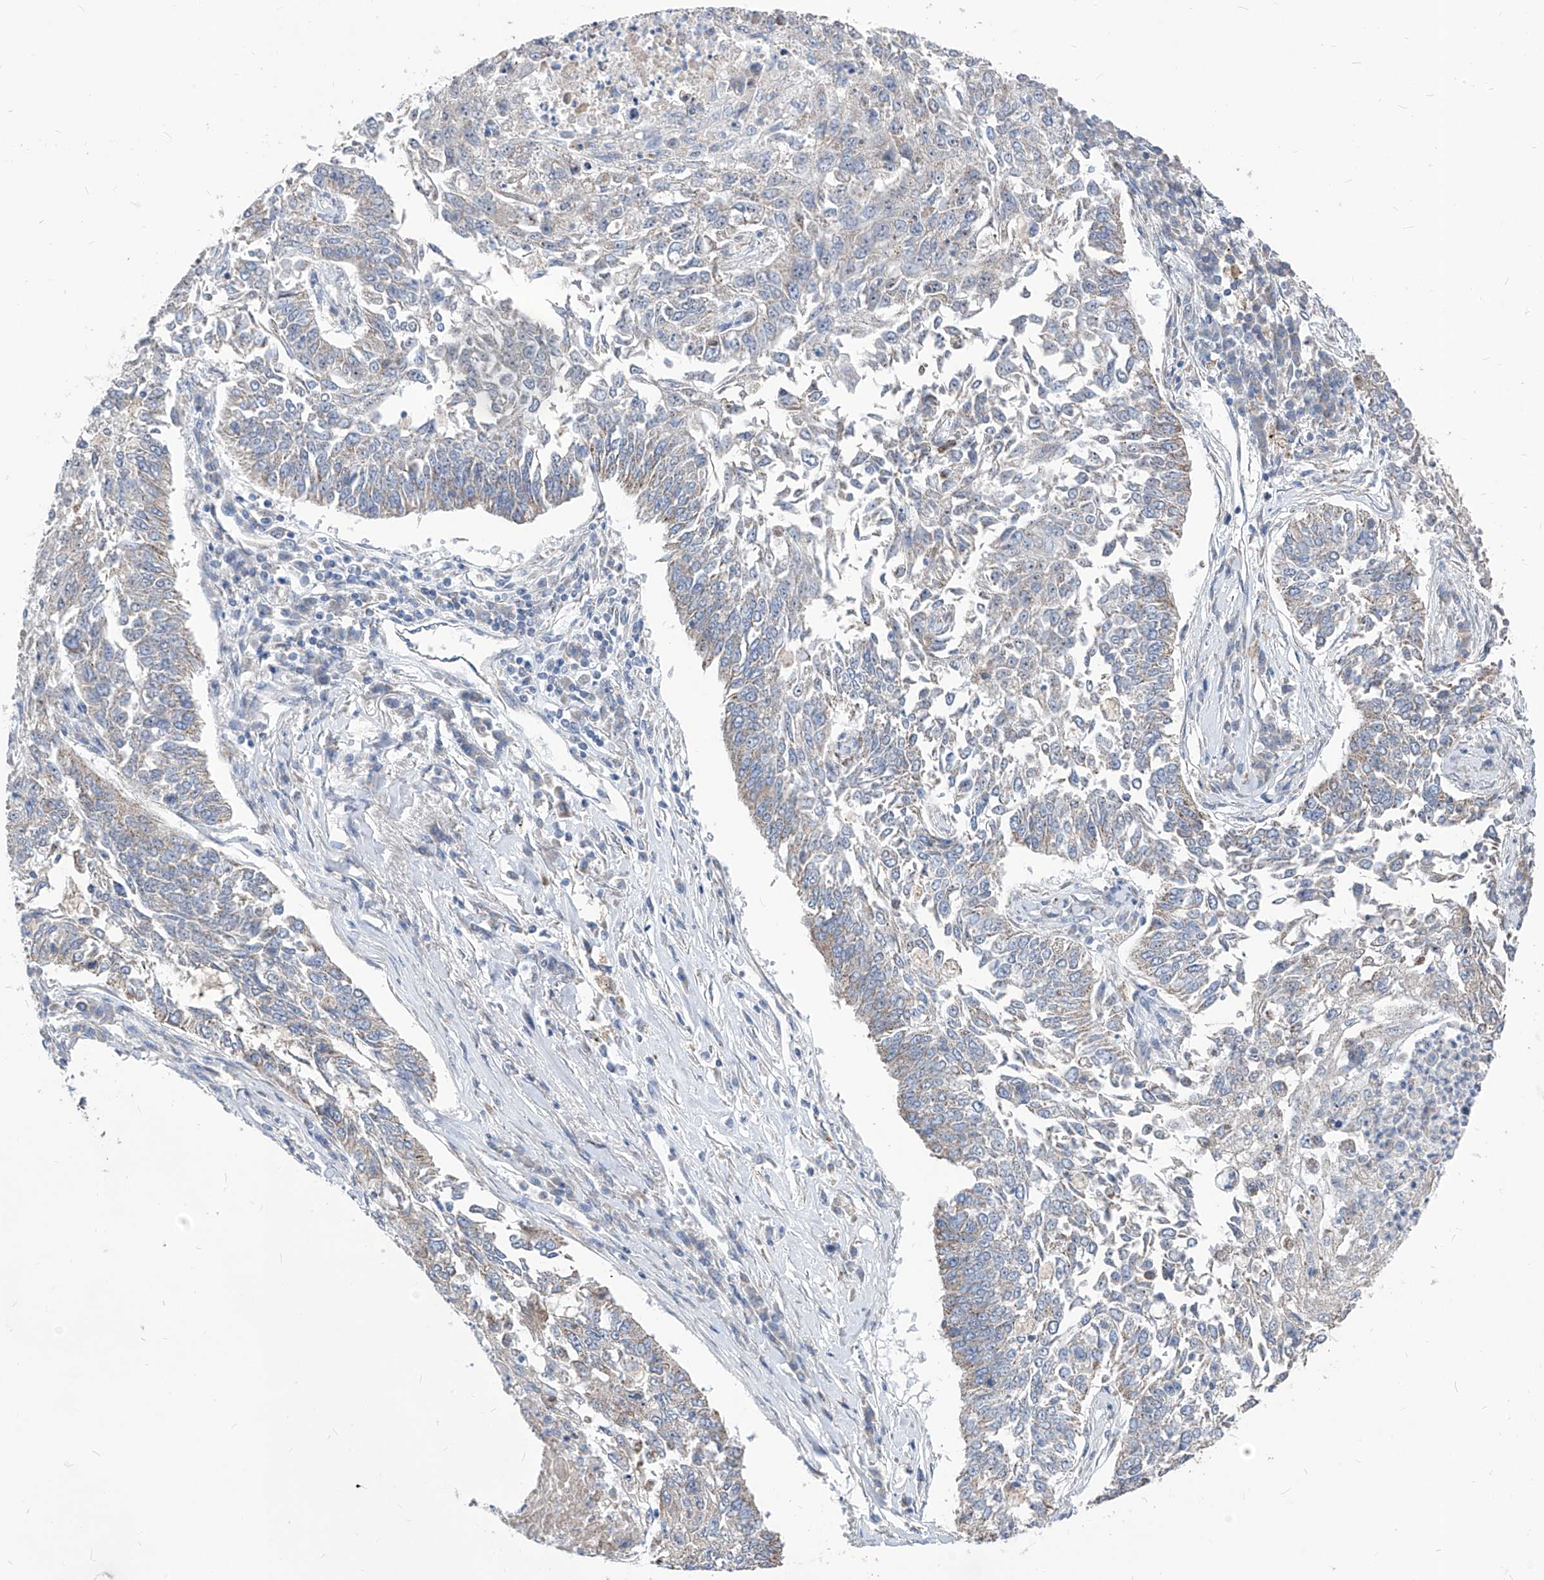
{"staining": {"intensity": "negative", "quantity": "none", "location": "none"}, "tissue": "lung cancer", "cell_type": "Tumor cells", "image_type": "cancer", "snomed": [{"axis": "morphology", "description": "Normal tissue, NOS"}, {"axis": "morphology", "description": "Squamous cell carcinoma, NOS"}, {"axis": "topography", "description": "Cartilage tissue"}, {"axis": "topography", "description": "Bronchus"}, {"axis": "topography", "description": "Lung"}], "caption": "This is an immunohistochemistry micrograph of lung squamous cell carcinoma. There is no expression in tumor cells.", "gene": "AGPS", "patient": {"sex": "female", "age": 49}}